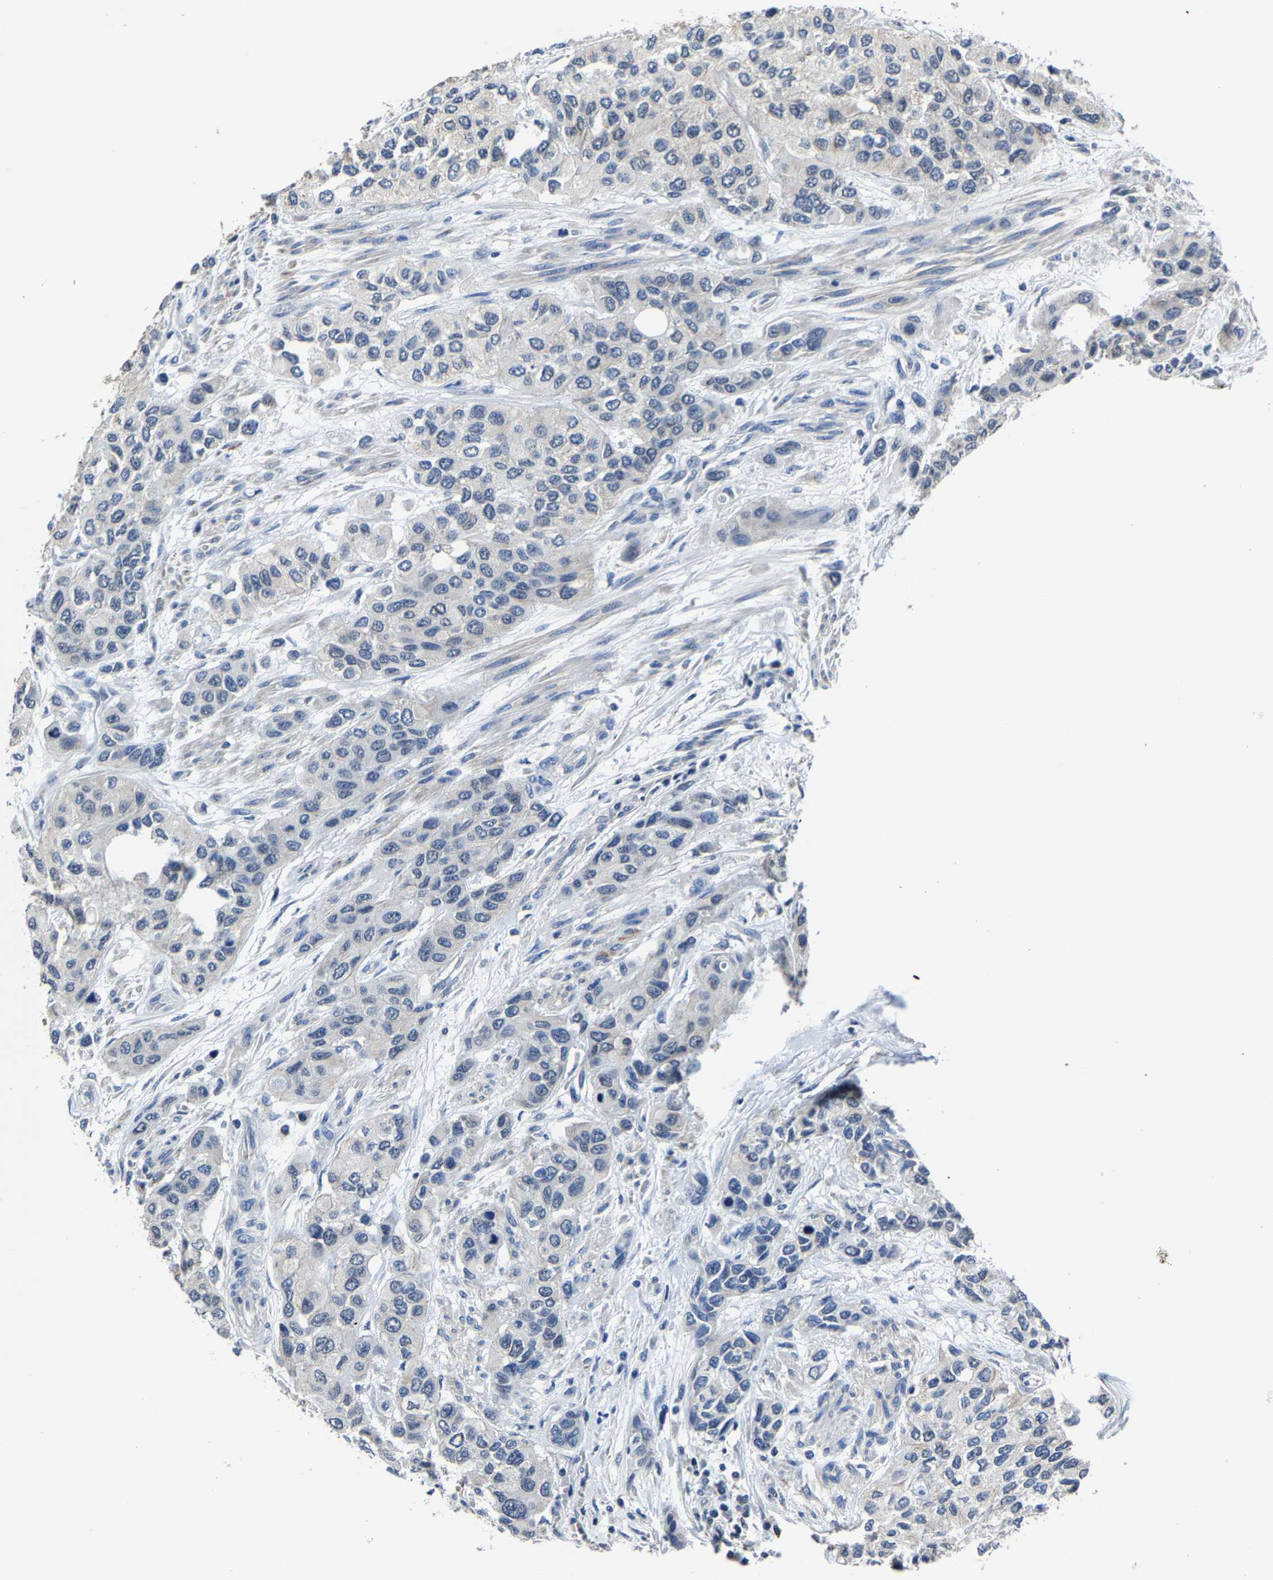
{"staining": {"intensity": "negative", "quantity": "none", "location": "none"}, "tissue": "urothelial cancer", "cell_type": "Tumor cells", "image_type": "cancer", "snomed": [{"axis": "morphology", "description": "Urothelial carcinoma, High grade"}, {"axis": "topography", "description": "Urinary bladder"}], "caption": "Immunohistochemistry (IHC) micrograph of human urothelial carcinoma (high-grade) stained for a protein (brown), which exhibits no staining in tumor cells.", "gene": "STRBP", "patient": {"sex": "female", "age": 56}}